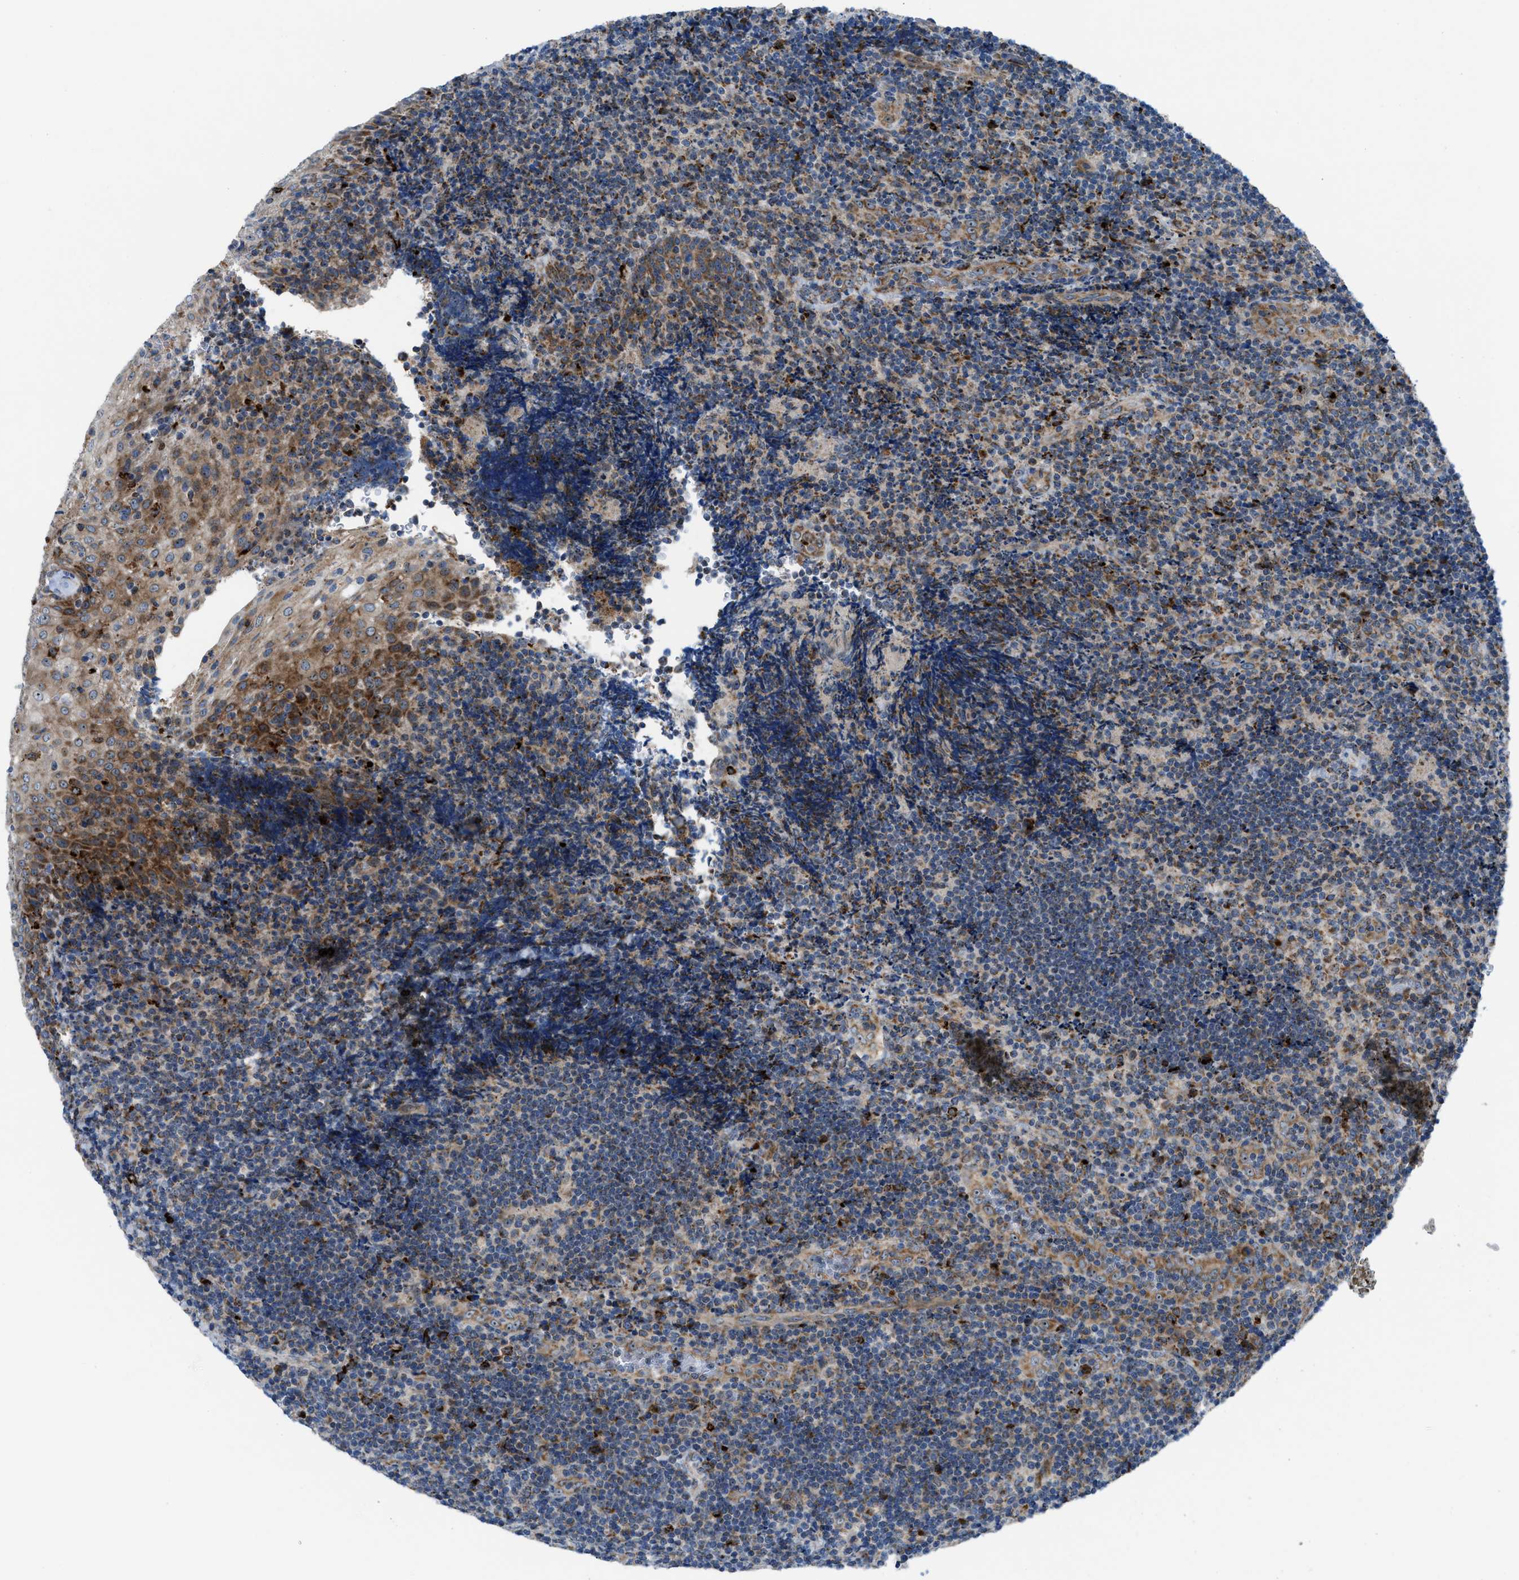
{"staining": {"intensity": "moderate", "quantity": "<25%", "location": "cytoplasmic/membranous"}, "tissue": "lymphoma", "cell_type": "Tumor cells", "image_type": "cancer", "snomed": [{"axis": "morphology", "description": "Malignant lymphoma, non-Hodgkin's type, High grade"}, {"axis": "topography", "description": "Tonsil"}], "caption": "DAB (3,3'-diaminobenzidine) immunohistochemical staining of lymphoma reveals moderate cytoplasmic/membranous protein staining in approximately <25% of tumor cells.", "gene": "TPH1", "patient": {"sex": "female", "age": 36}}